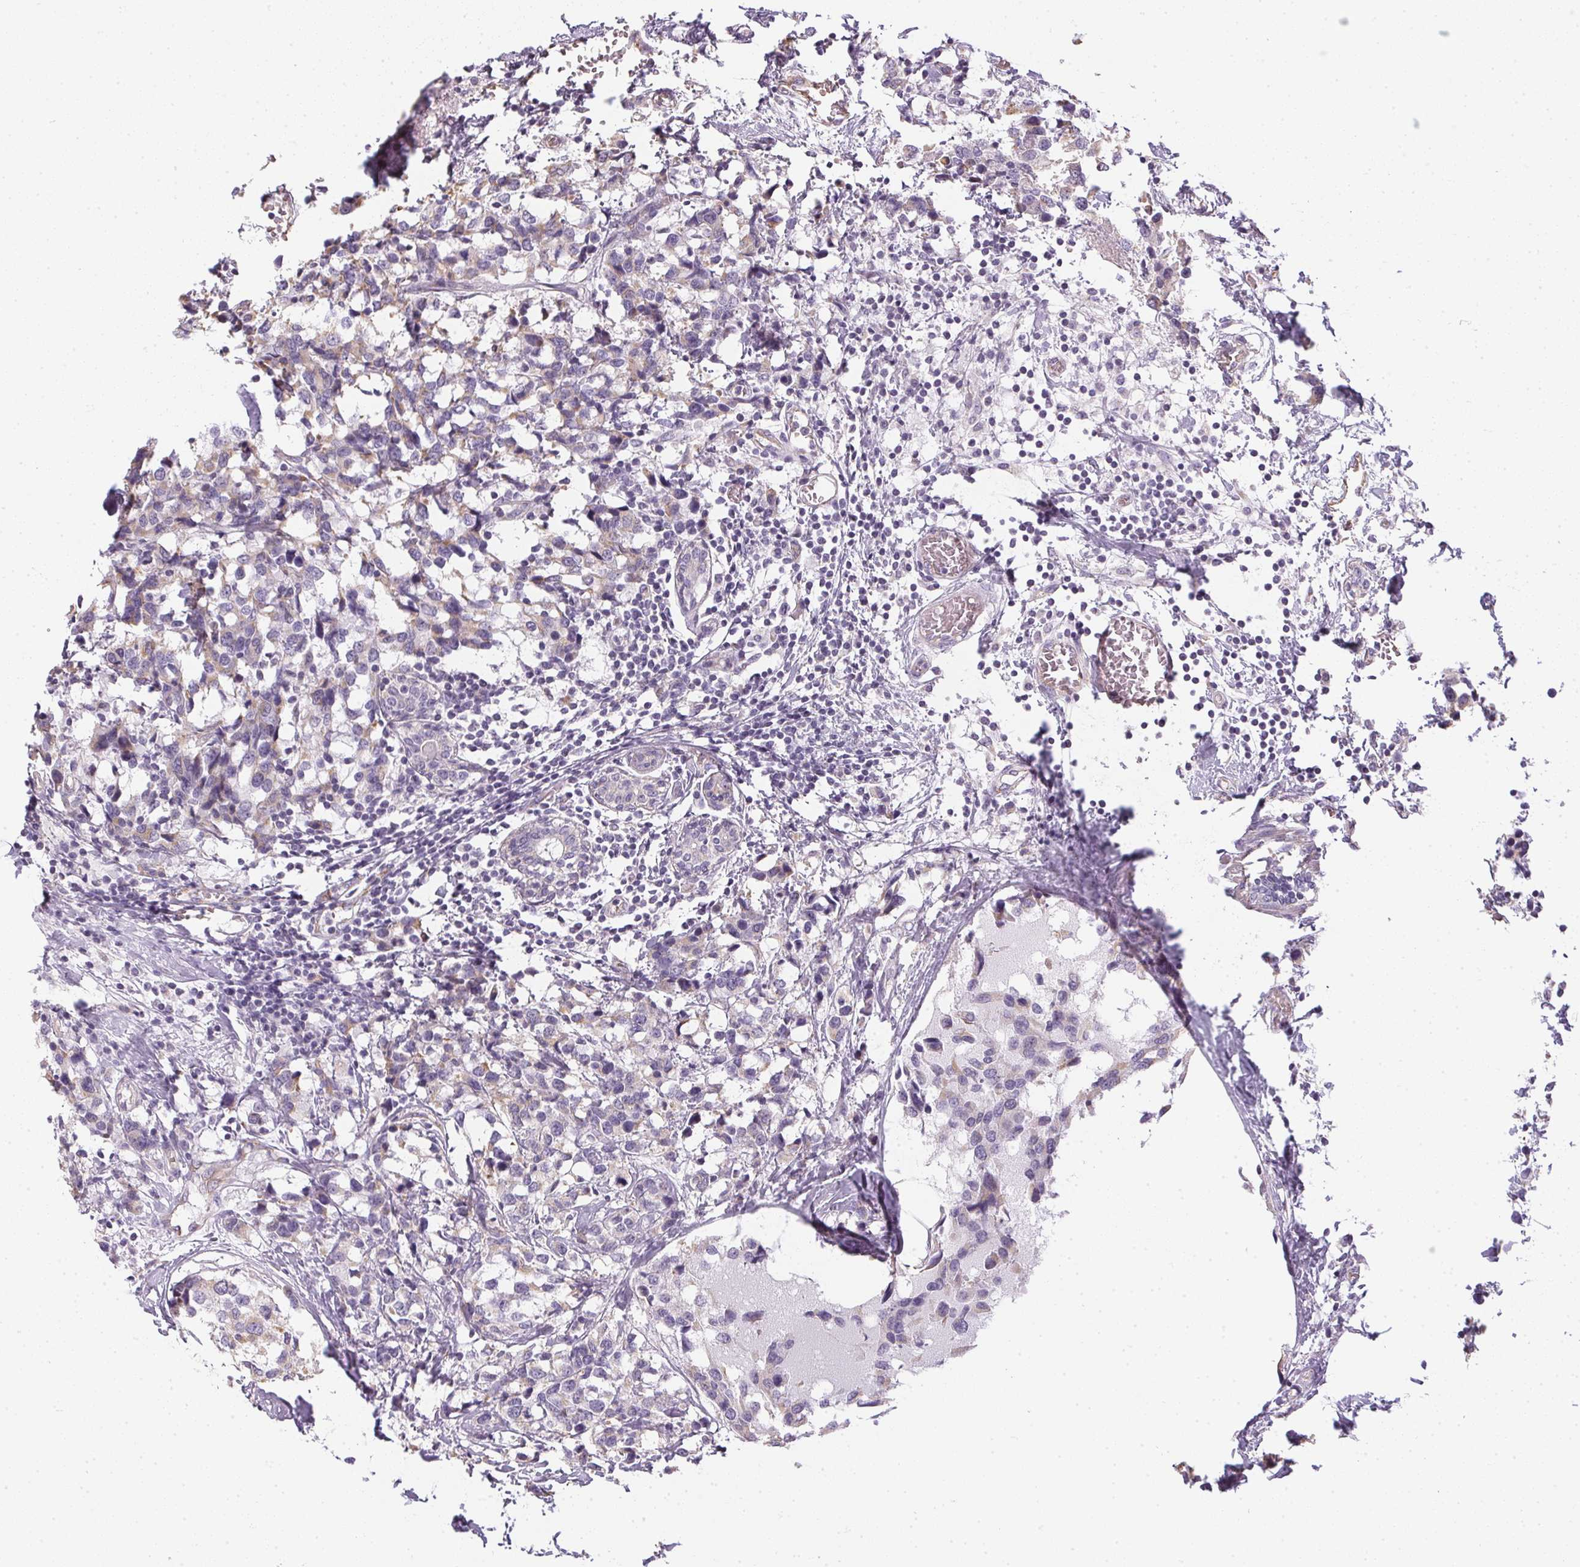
{"staining": {"intensity": "weak", "quantity": "<25%", "location": "cytoplasmic/membranous"}, "tissue": "breast cancer", "cell_type": "Tumor cells", "image_type": "cancer", "snomed": [{"axis": "morphology", "description": "Lobular carcinoma"}, {"axis": "topography", "description": "Breast"}], "caption": "The micrograph displays no staining of tumor cells in breast cancer.", "gene": "SMYD1", "patient": {"sex": "female", "age": 59}}